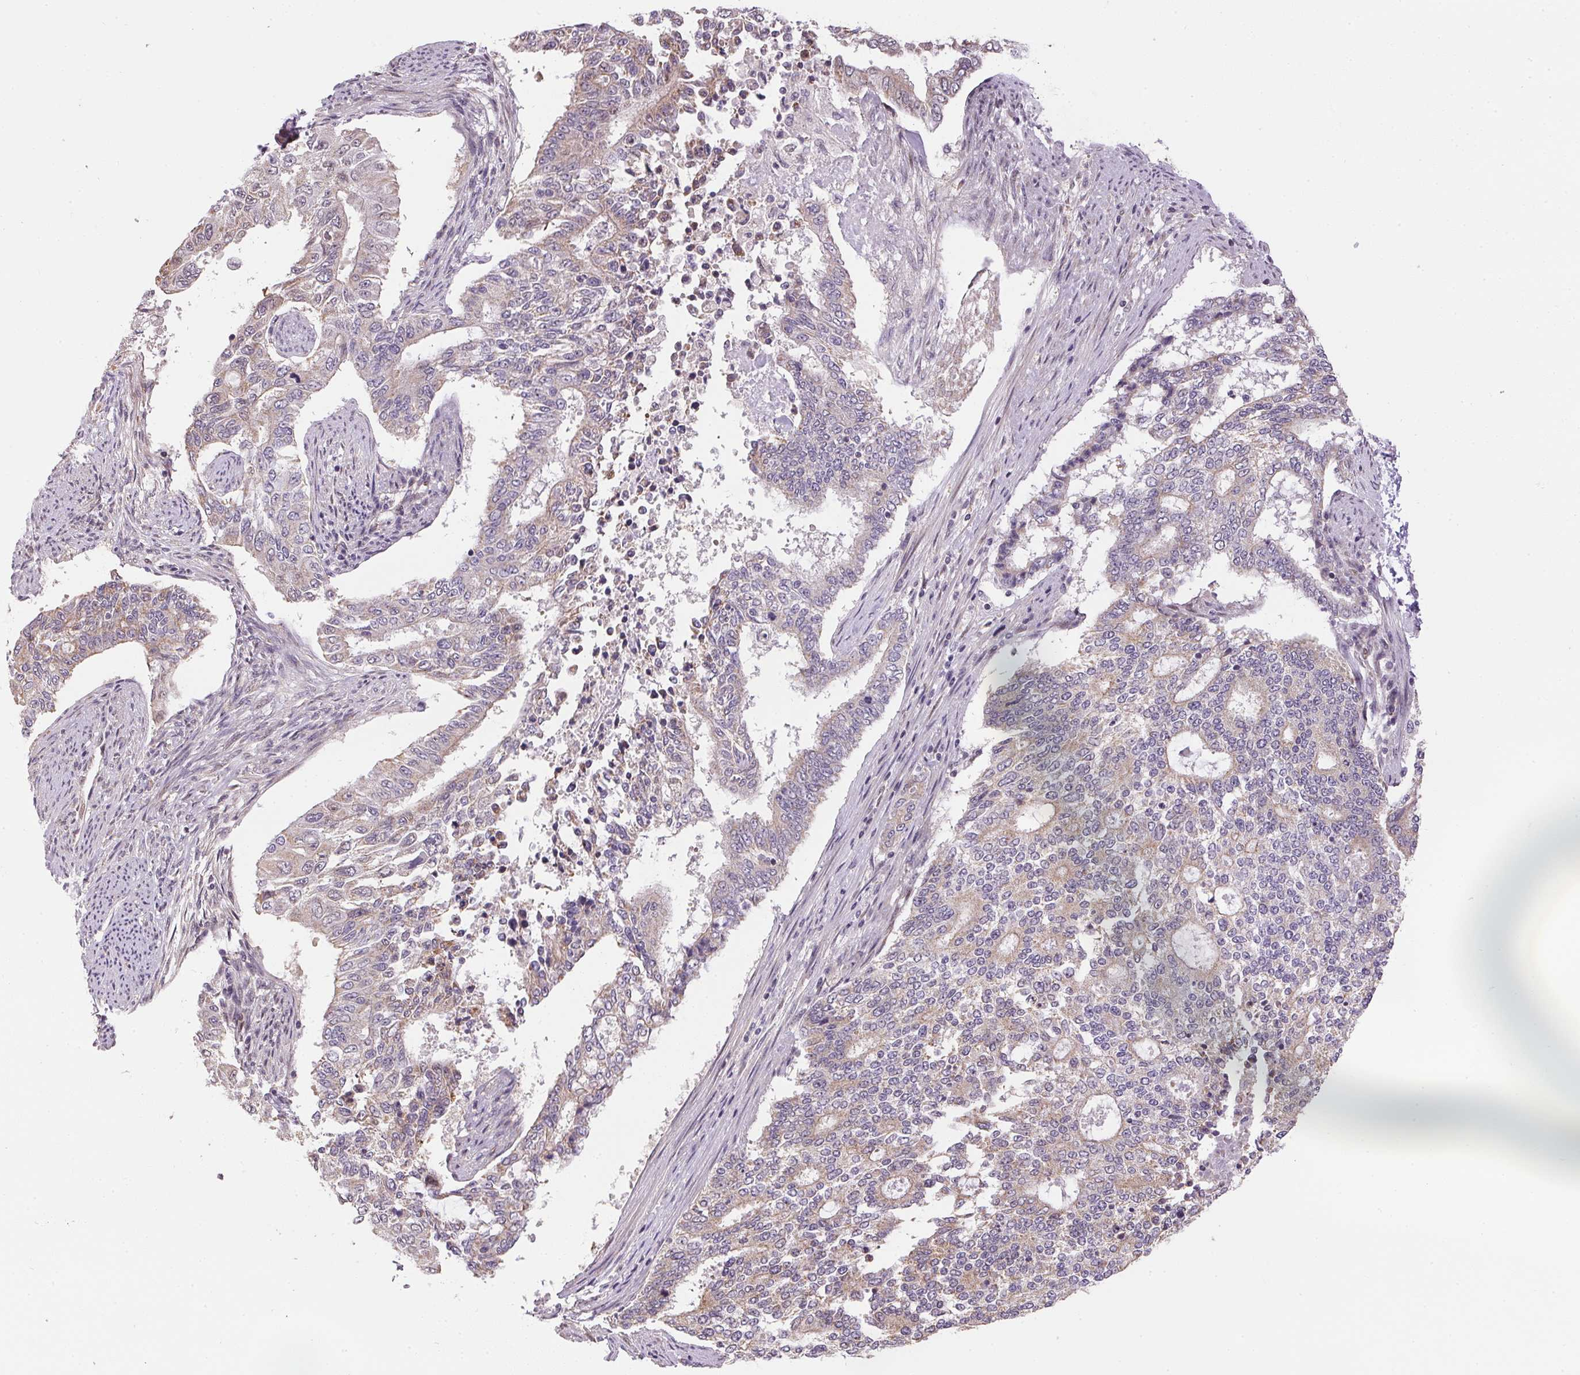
{"staining": {"intensity": "weak", "quantity": "<25%", "location": "cytoplasmic/membranous"}, "tissue": "endometrial cancer", "cell_type": "Tumor cells", "image_type": "cancer", "snomed": [{"axis": "morphology", "description": "Adenocarcinoma, NOS"}, {"axis": "topography", "description": "Uterus"}], "caption": "An immunohistochemistry (IHC) histopathology image of endometrial cancer (adenocarcinoma) is shown. There is no staining in tumor cells of endometrial cancer (adenocarcinoma). Nuclei are stained in blue.", "gene": "SC5D", "patient": {"sex": "female", "age": 59}}